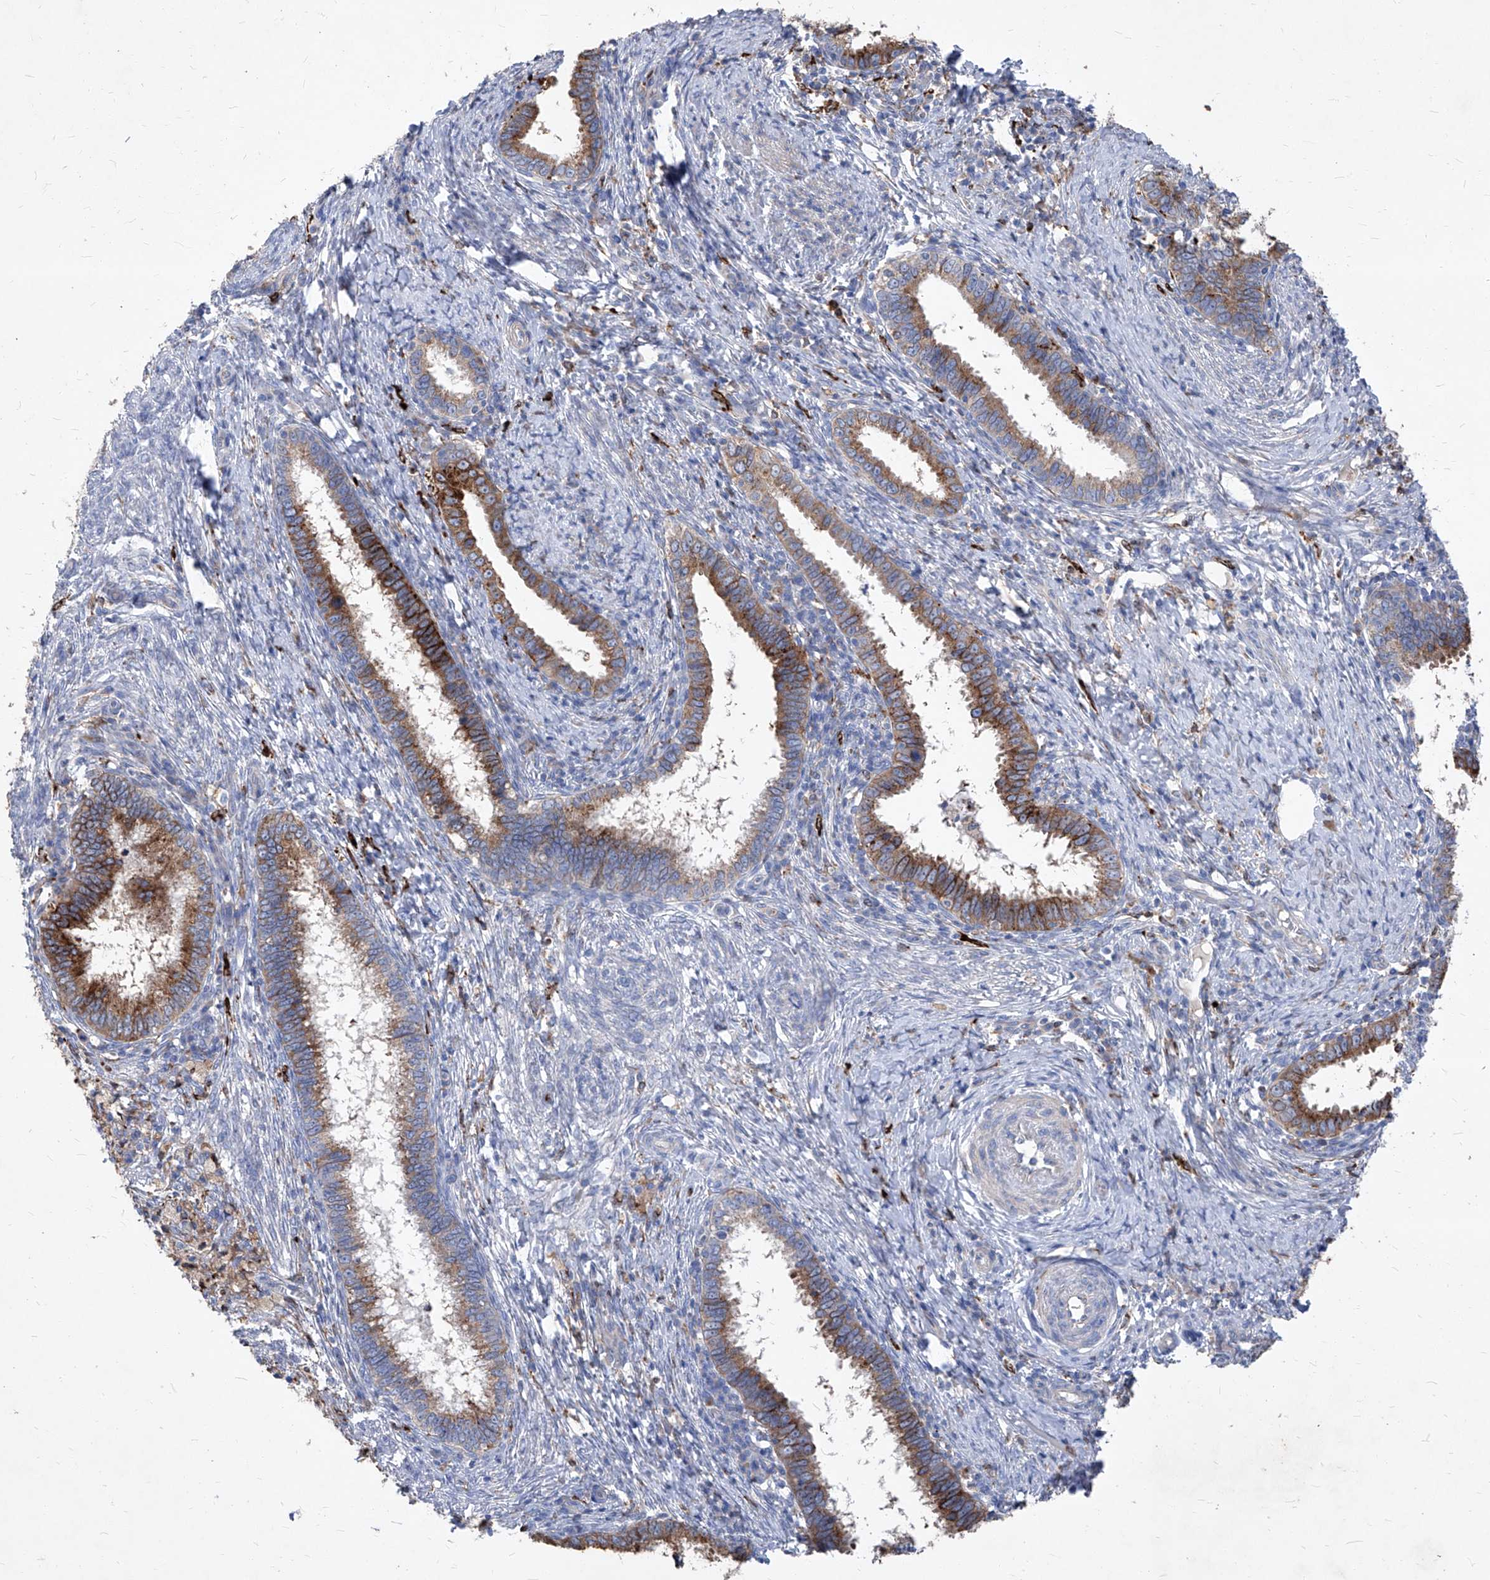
{"staining": {"intensity": "moderate", "quantity": ">75%", "location": "cytoplasmic/membranous"}, "tissue": "cervical cancer", "cell_type": "Tumor cells", "image_type": "cancer", "snomed": [{"axis": "morphology", "description": "Adenocarcinoma, NOS"}, {"axis": "topography", "description": "Cervix"}], "caption": "Cervical cancer stained for a protein reveals moderate cytoplasmic/membranous positivity in tumor cells. (IHC, brightfield microscopy, high magnification).", "gene": "UBOX5", "patient": {"sex": "female", "age": 36}}